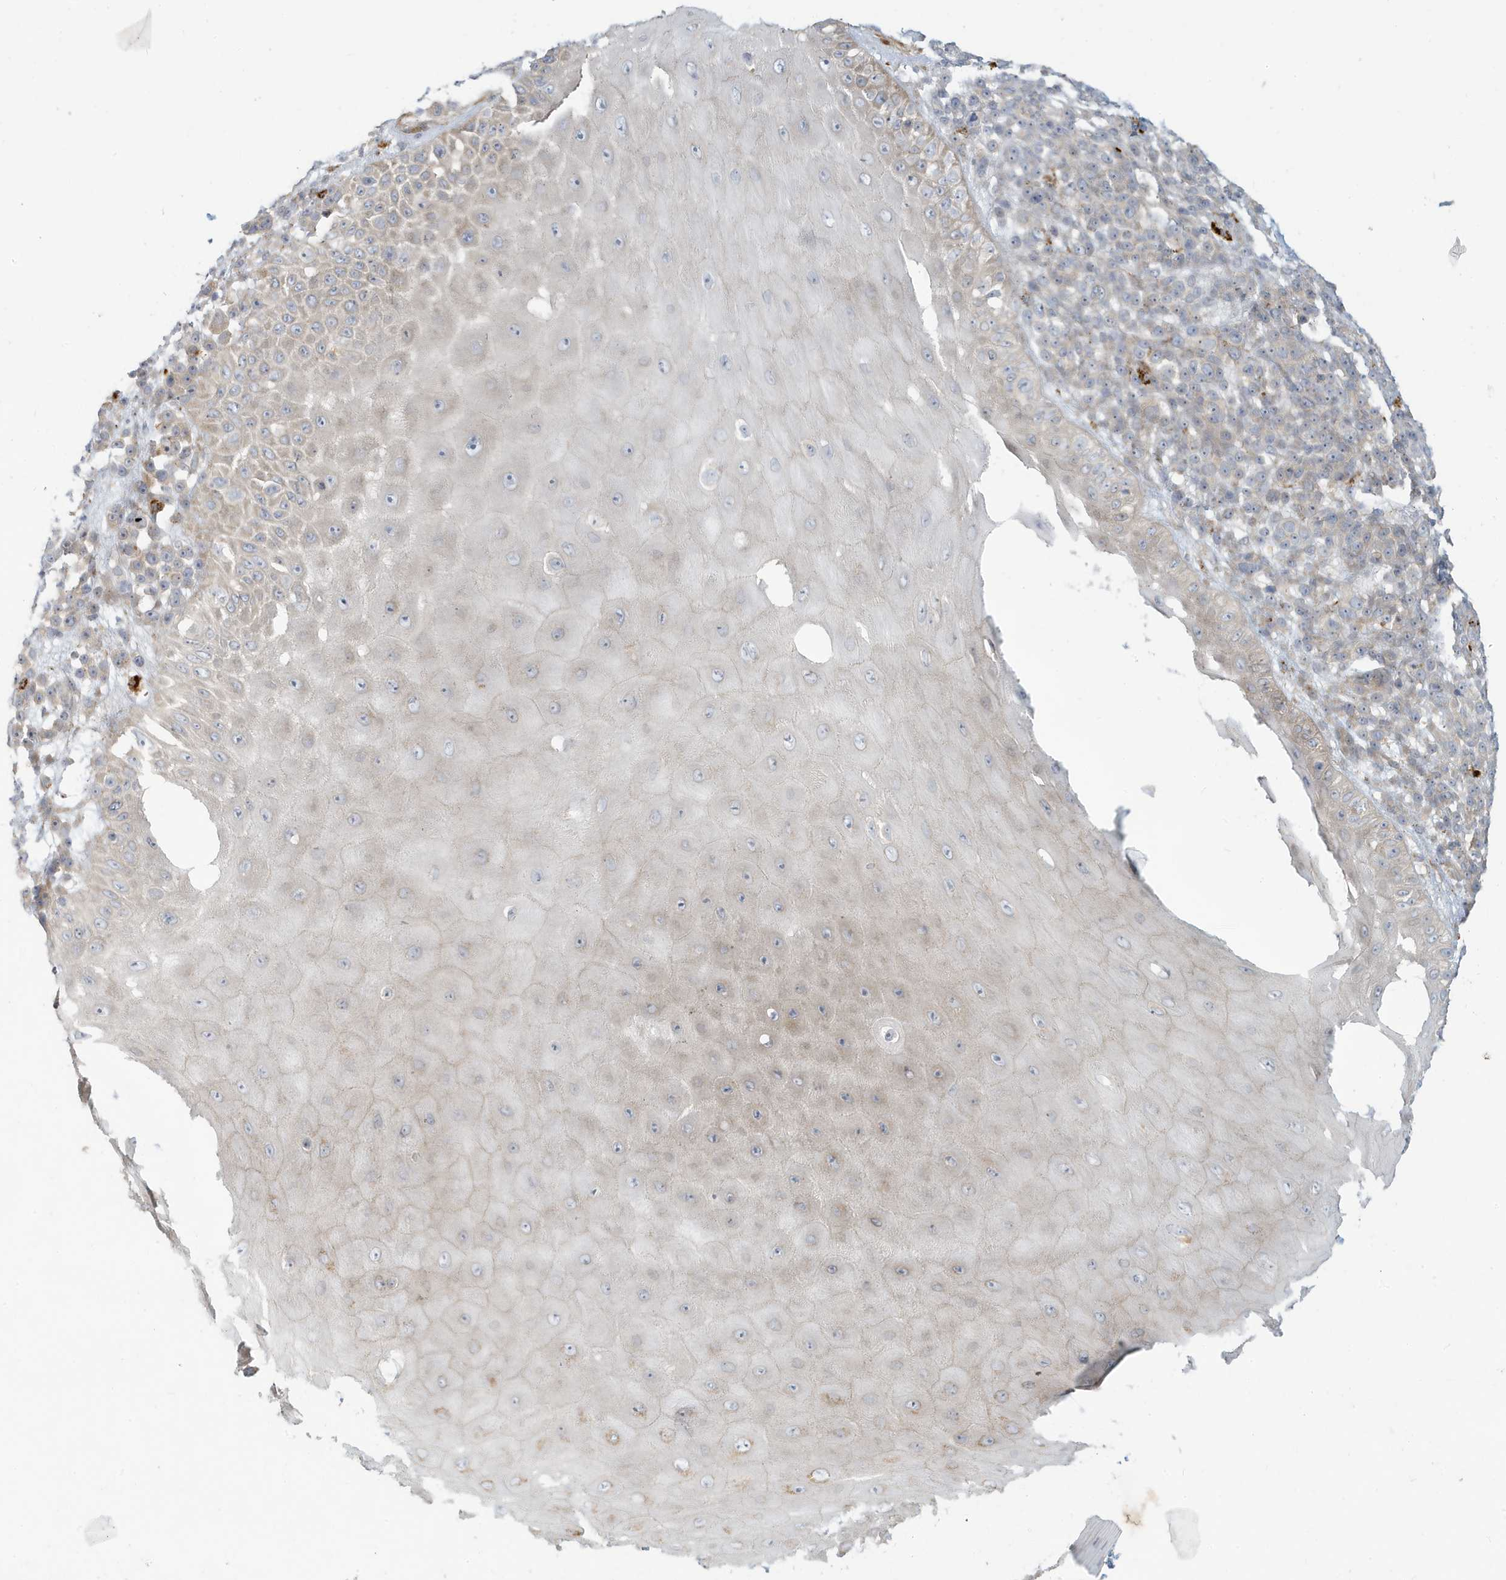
{"staining": {"intensity": "weak", "quantity": "<25%", "location": "cytoplasmic/membranous"}, "tissue": "melanoma", "cell_type": "Tumor cells", "image_type": "cancer", "snomed": [{"axis": "morphology", "description": "Malignant melanoma, NOS"}, {"axis": "topography", "description": "Skin"}], "caption": "The histopathology image shows no significant staining in tumor cells of malignant melanoma.", "gene": "MCOLN1", "patient": {"sex": "female", "age": 55}}